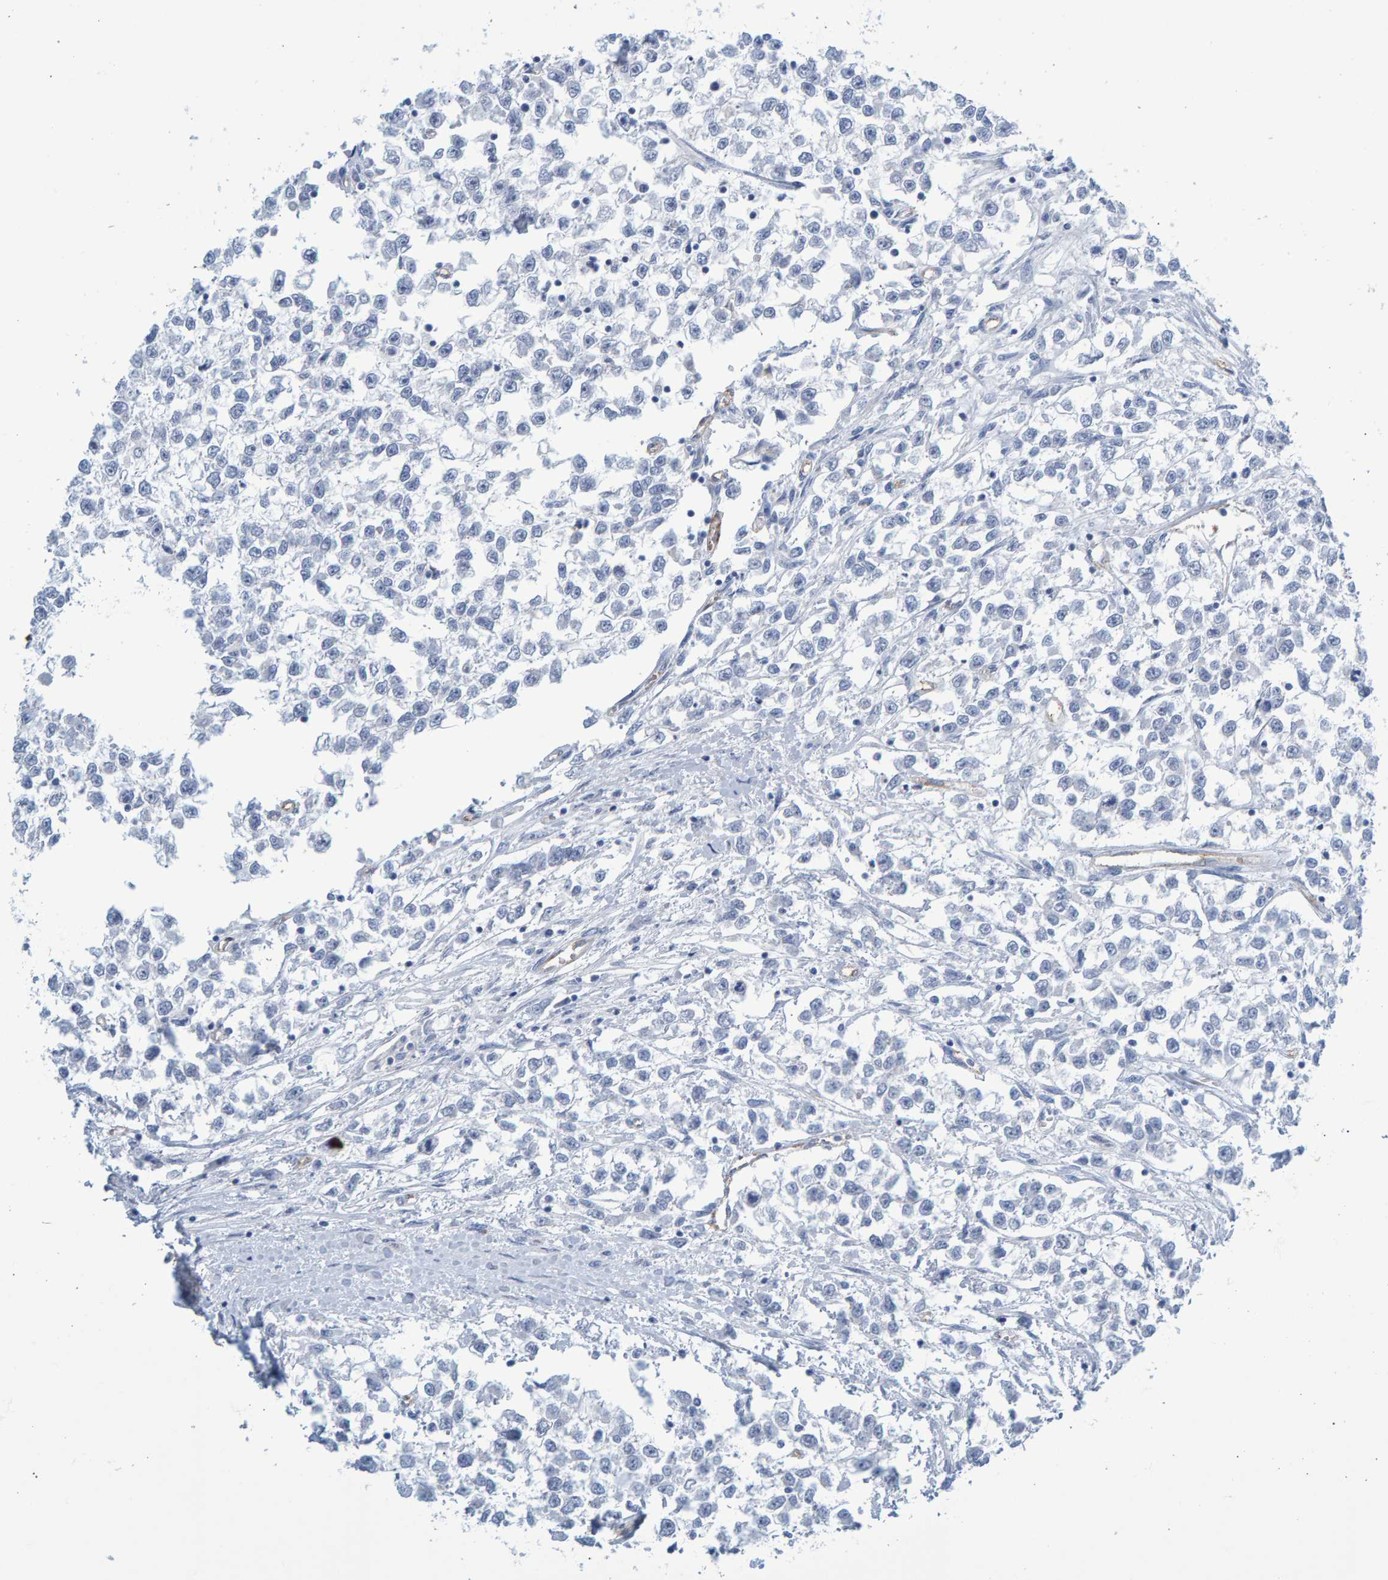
{"staining": {"intensity": "negative", "quantity": "none", "location": "none"}, "tissue": "testis cancer", "cell_type": "Tumor cells", "image_type": "cancer", "snomed": [{"axis": "morphology", "description": "Seminoma, NOS"}, {"axis": "morphology", "description": "Carcinoma, Embryonal, NOS"}, {"axis": "topography", "description": "Testis"}], "caption": "Photomicrograph shows no significant protein positivity in tumor cells of testis embryonal carcinoma.", "gene": "SLC34A3", "patient": {"sex": "male", "age": 51}}